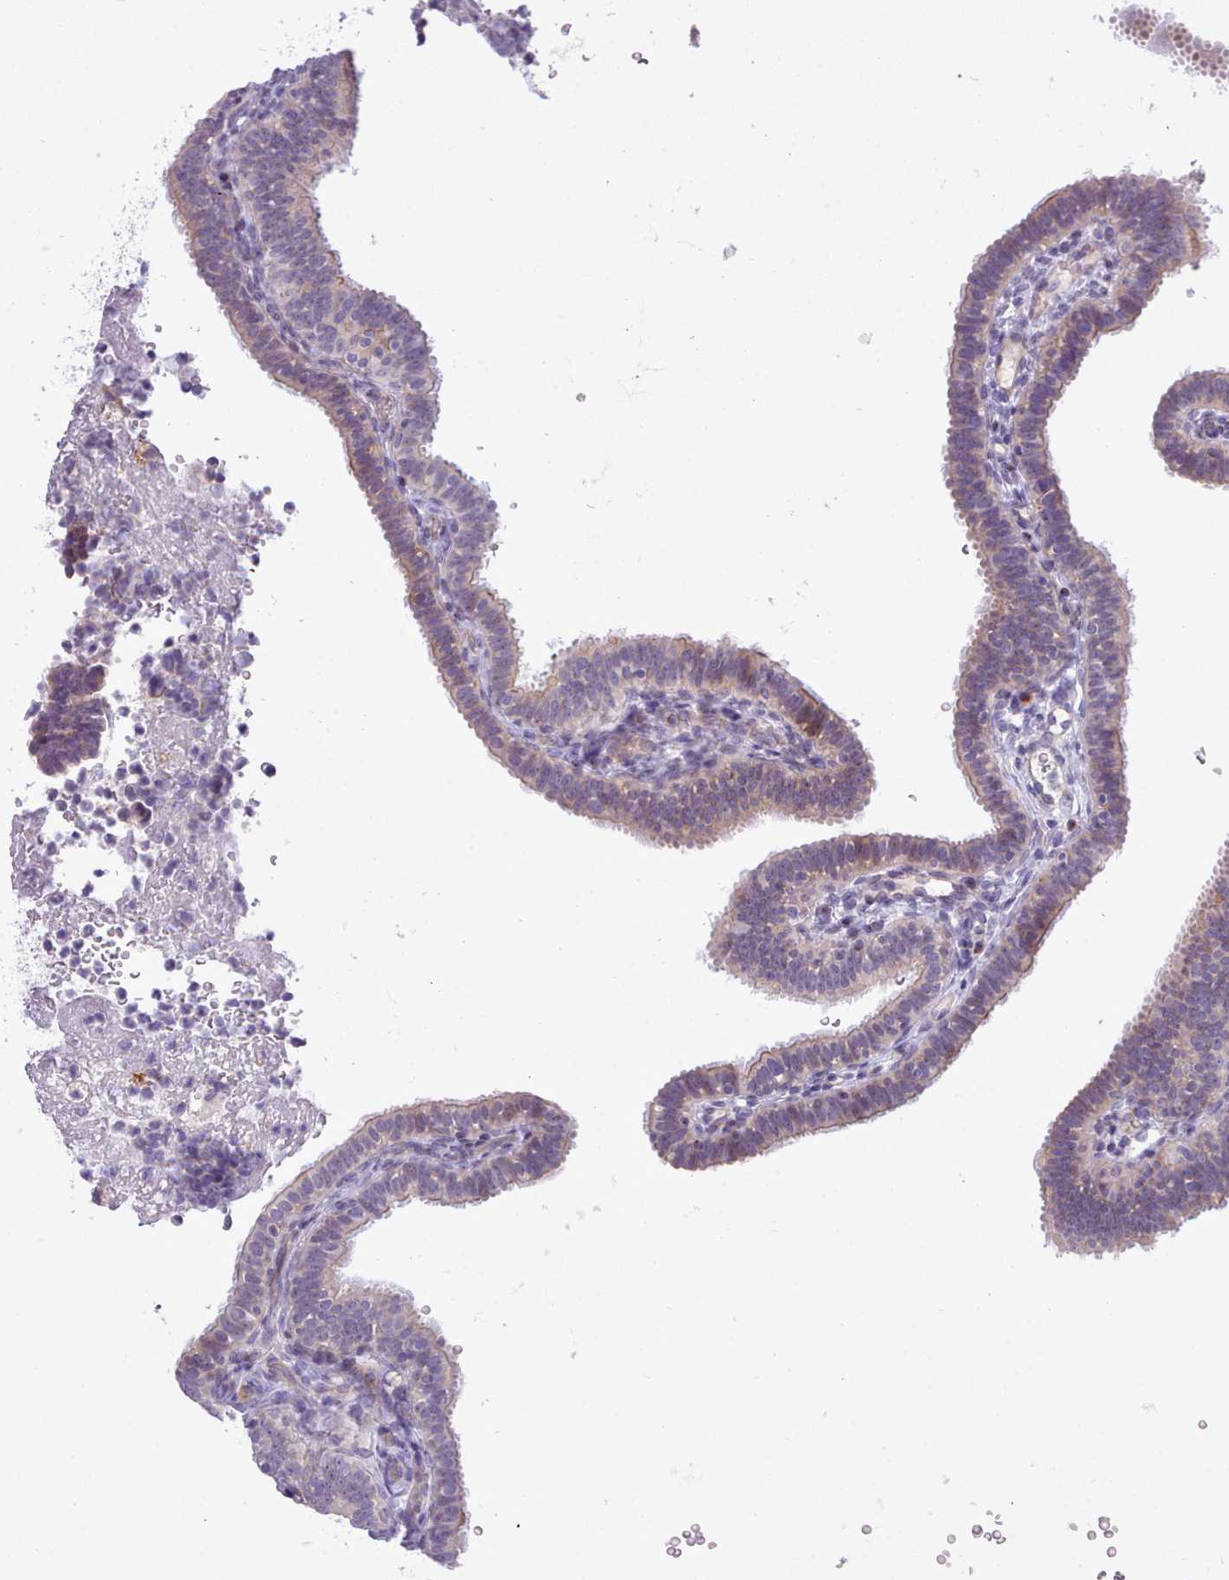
{"staining": {"intensity": "weak", "quantity": "25%-75%", "location": "cytoplasmic/membranous"}, "tissue": "fallopian tube", "cell_type": "Glandular cells", "image_type": "normal", "snomed": [{"axis": "morphology", "description": "Normal tissue, NOS"}, {"axis": "topography", "description": "Fallopian tube"}], "caption": "IHC (DAB) staining of benign fallopian tube exhibits weak cytoplasmic/membranous protein staining in about 25%-75% of glandular cells. (IHC, brightfield microscopy, high magnification).", "gene": "CYP2A13", "patient": {"sex": "female", "age": 41}}